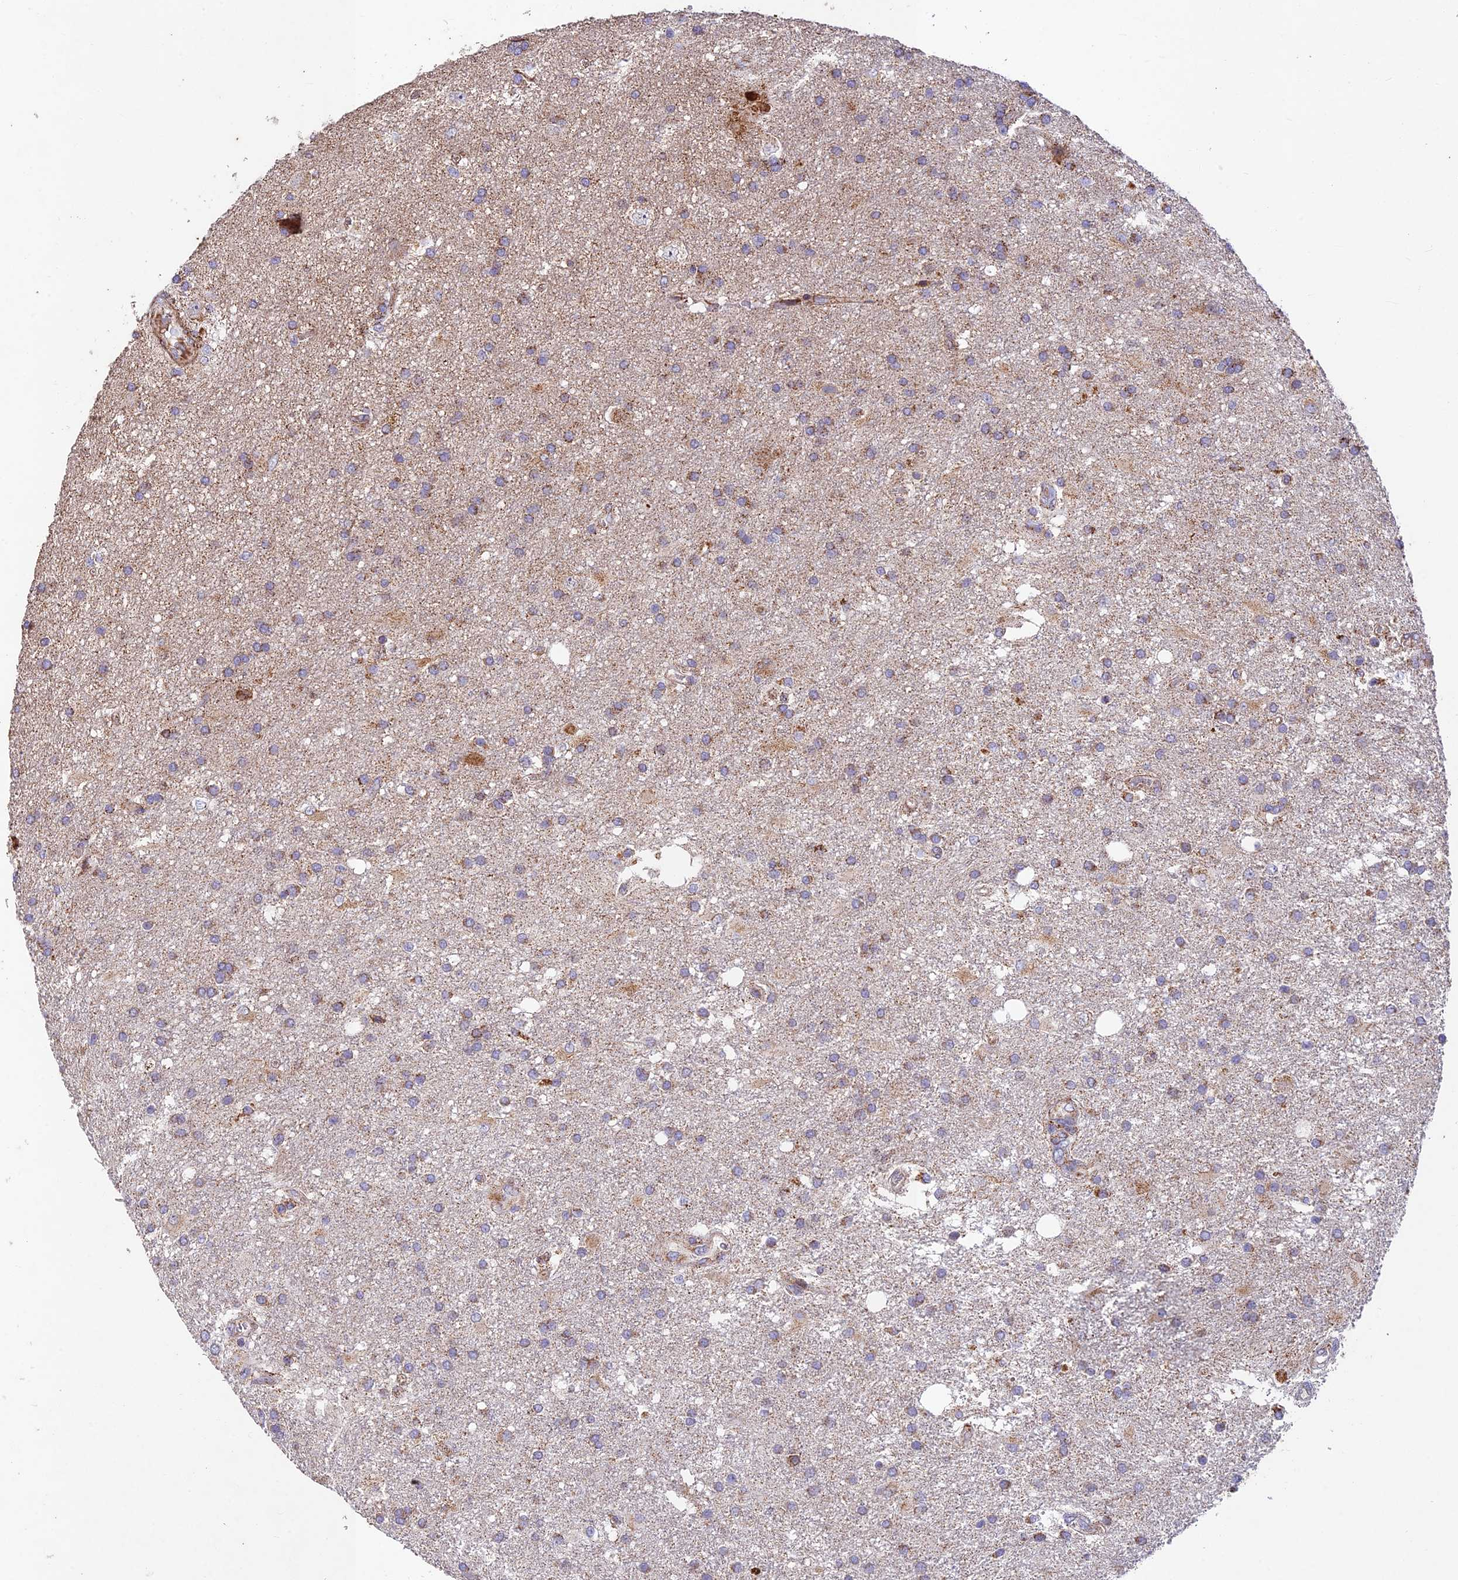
{"staining": {"intensity": "moderate", "quantity": "25%-75%", "location": "cytoplasmic/membranous"}, "tissue": "glioma", "cell_type": "Tumor cells", "image_type": "cancer", "snomed": [{"axis": "morphology", "description": "Glioma, malignant, Low grade"}, {"axis": "topography", "description": "Brain"}], "caption": "Moderate cytoplasmic/membranous positivity is present in approximately 25%-75% of tumor cells in low-grade glioma (malignant). Nuclei are stained in blue.", "gene": "KHDC3L", "patient": {"sex": "male", "age": 66}}